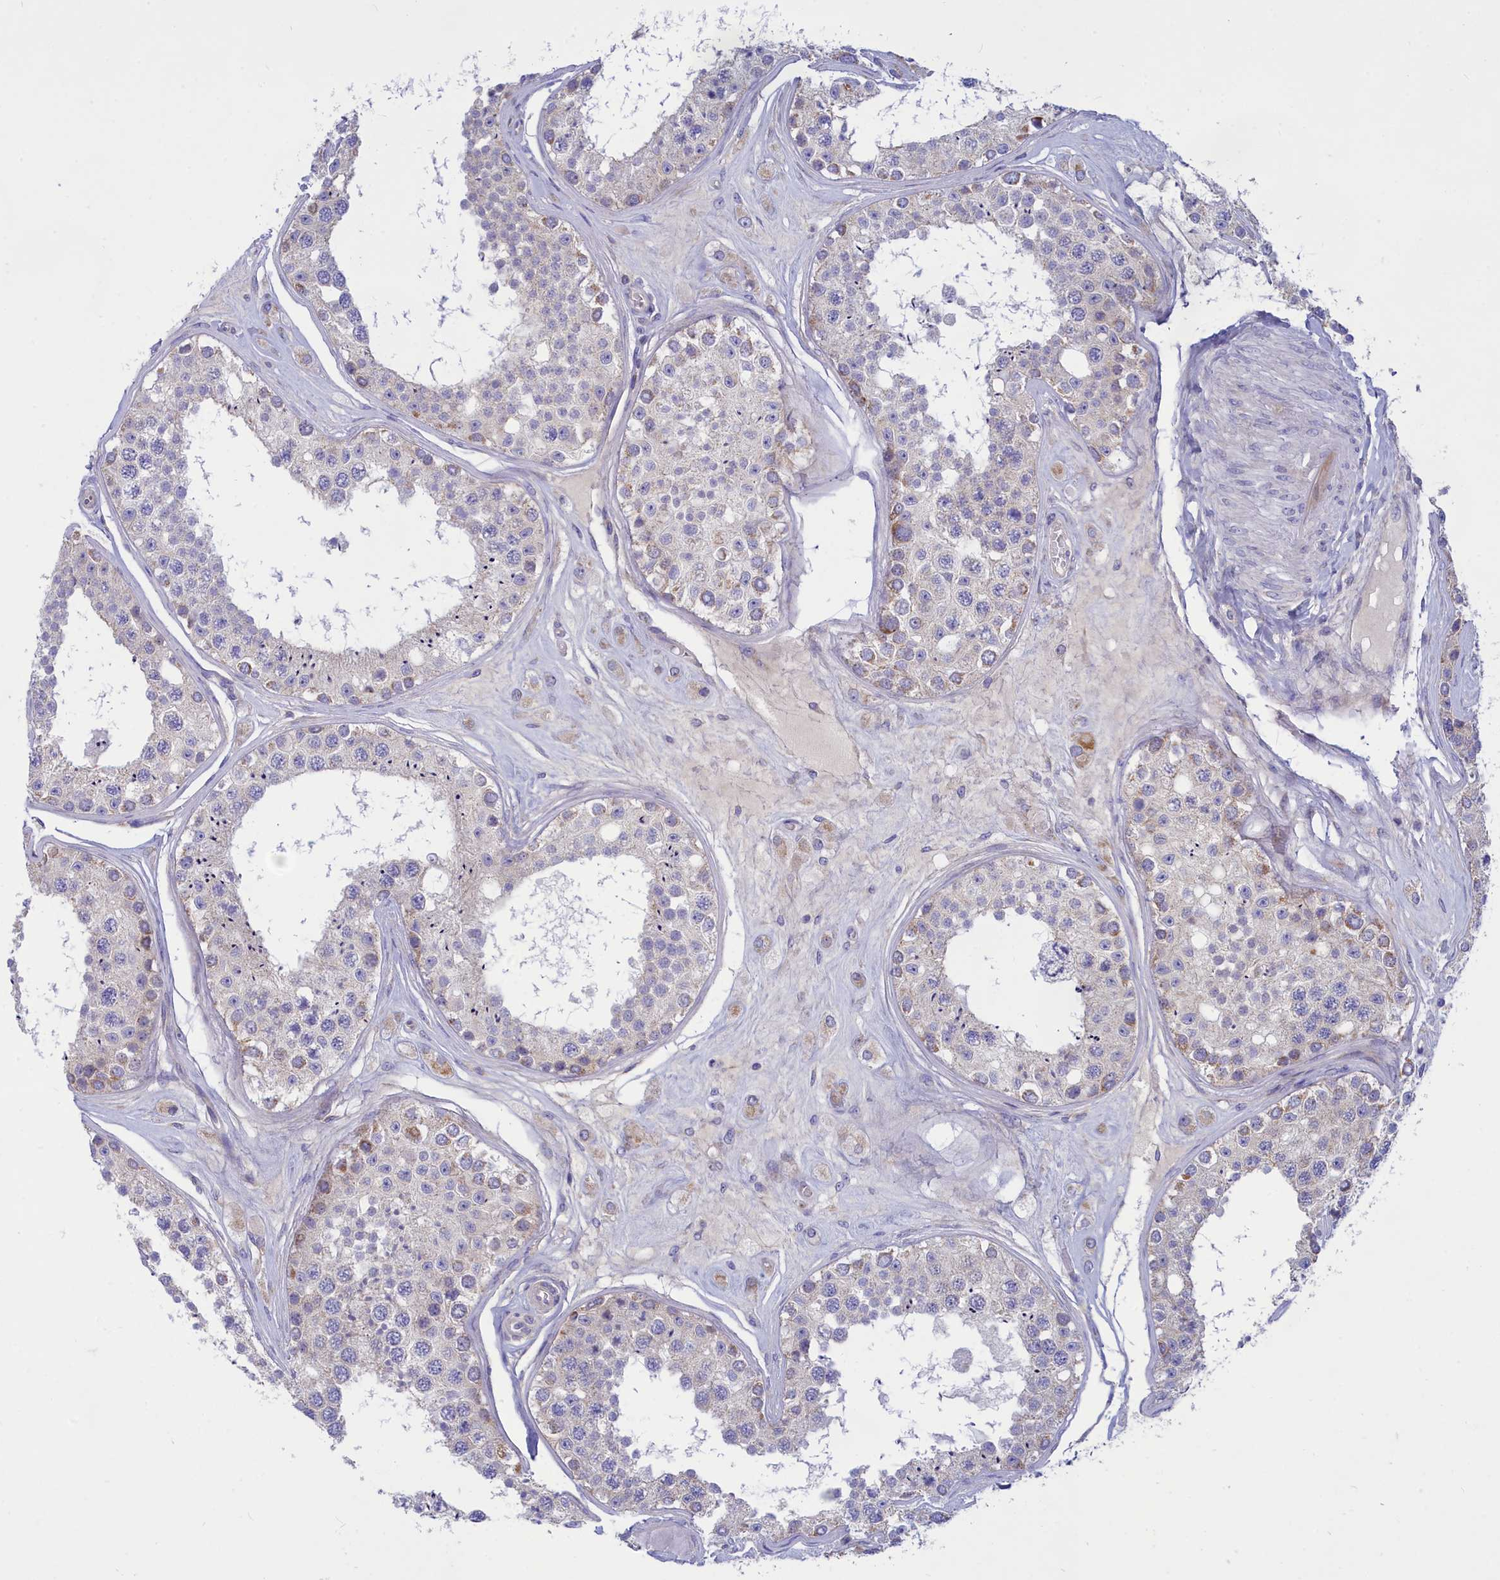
{"staining": {"intensity": "weak", "quantity": "<25%", "location": "cytoplasmic/membranous"}, "tissue": "testis", "cell_type": "Cells in seminiferous ducts", "image_type": "normal", "snomed": [{"axis": "morphology", "description": "Normal tissue, NOS"}, {"axis": "topography", "description": "Testis"}], "caption": "An immunohistochemistry photomicrograph of unremarkable testis is shown. There is no staining in cells in seminiferous ducts of testis.", "gene": "TMEM30B", "patient": {"sex": "male", "age": 25}}